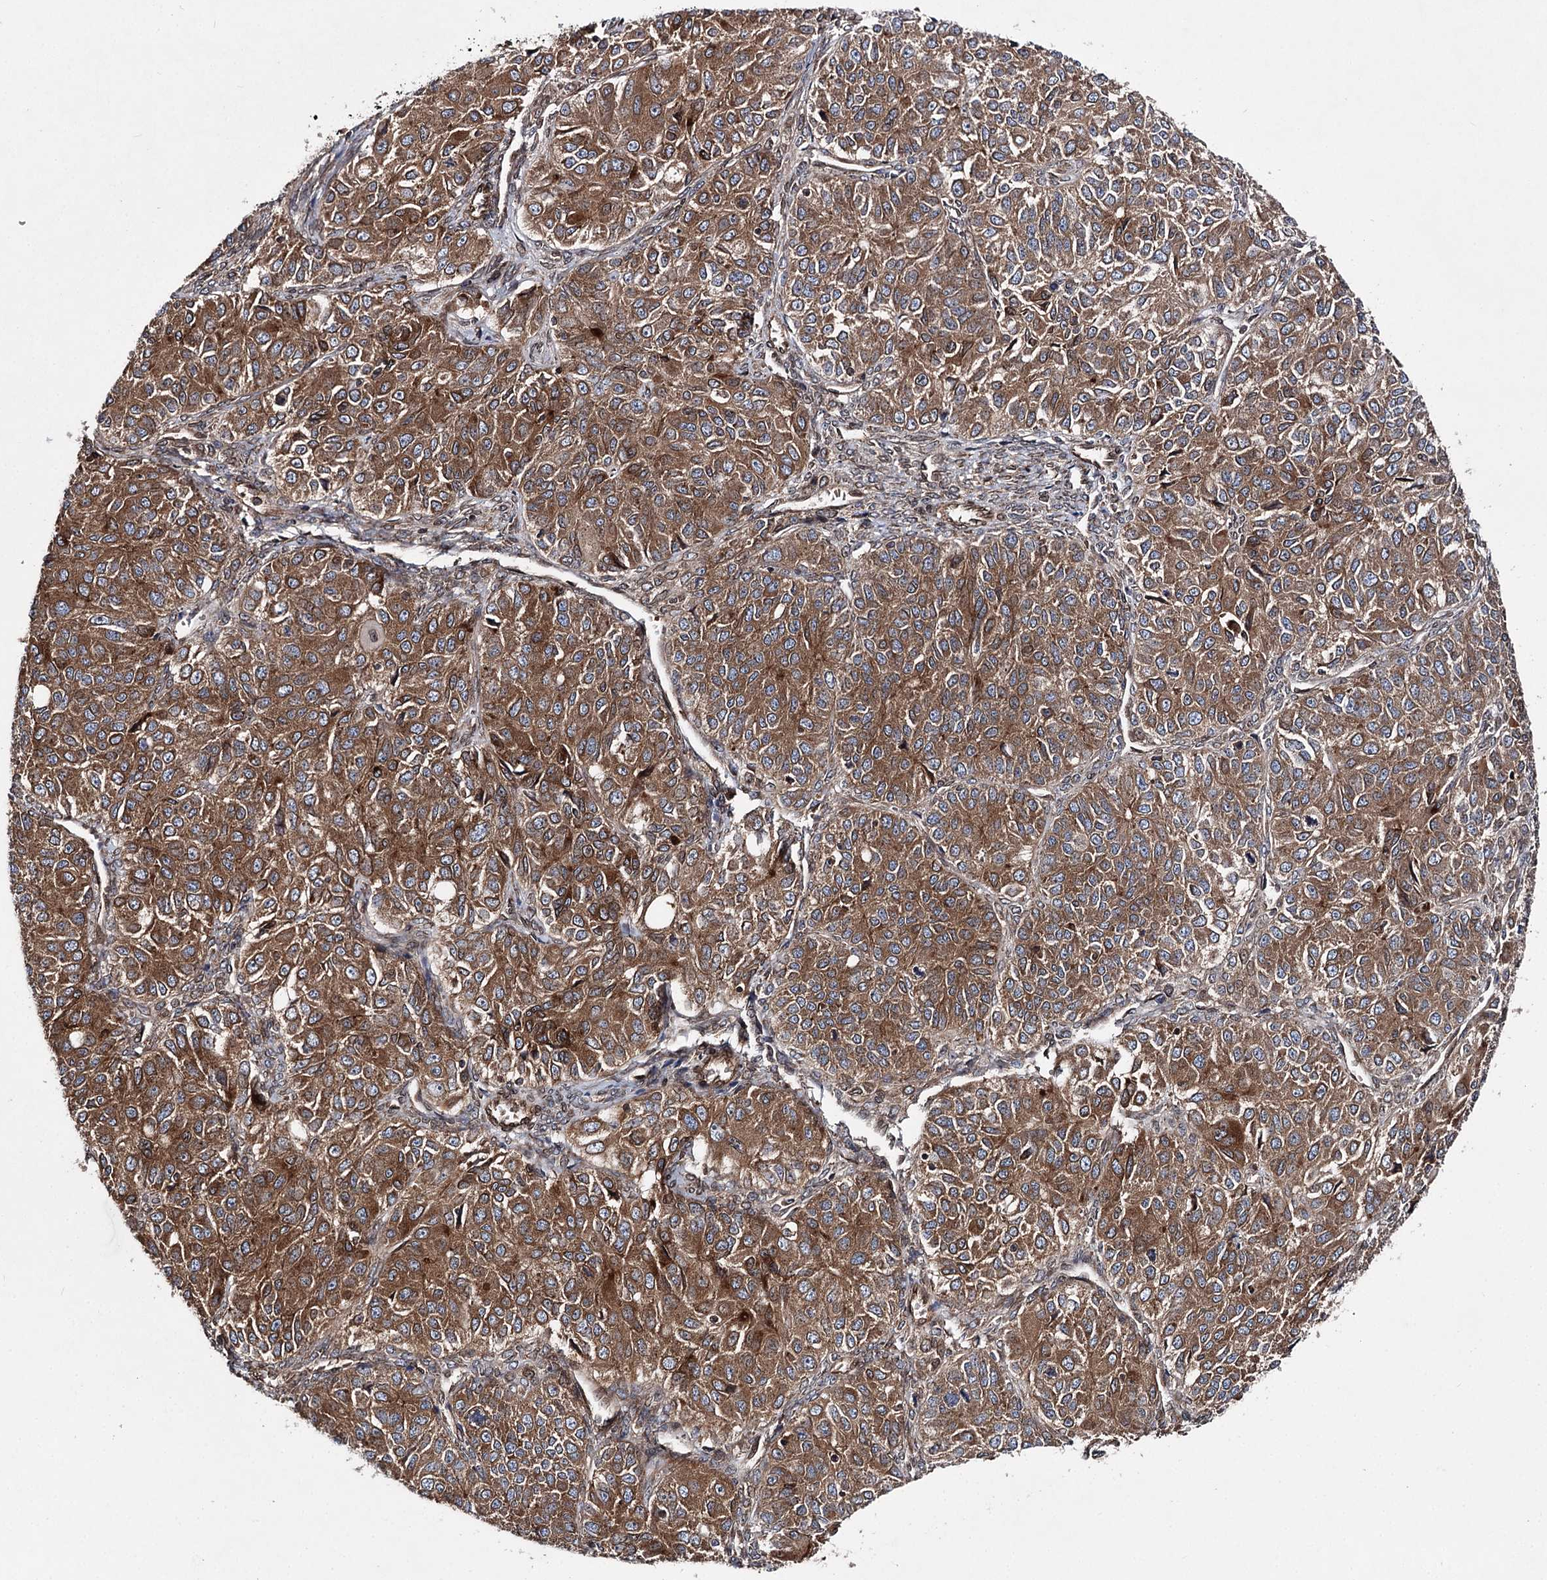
{"staining": {"intensity": "moderate", "quantity": ">75%", "location": "cytoplasmic/membranous"}, "tissue": "ovarian cancer", "cell_type": "Tumor cells", "image_type": "cancer", "snomed": [{"axis": "morphology", "description": "Carcinoma, endometroid"}, {"axis": "topography", "description": "Ovary"}], "caption": "Endometroid carcinoma (ovarian) tissue exhibits moderate cytoplasmic/membranous expression in approximately >75% of tumor cells, visualized by immunohistochemistry. (DAB IHC with brightfield microscopy, high magnification).", "gene": "FGFR1OP2", "patient": {"sex": "female", "age": 51}}